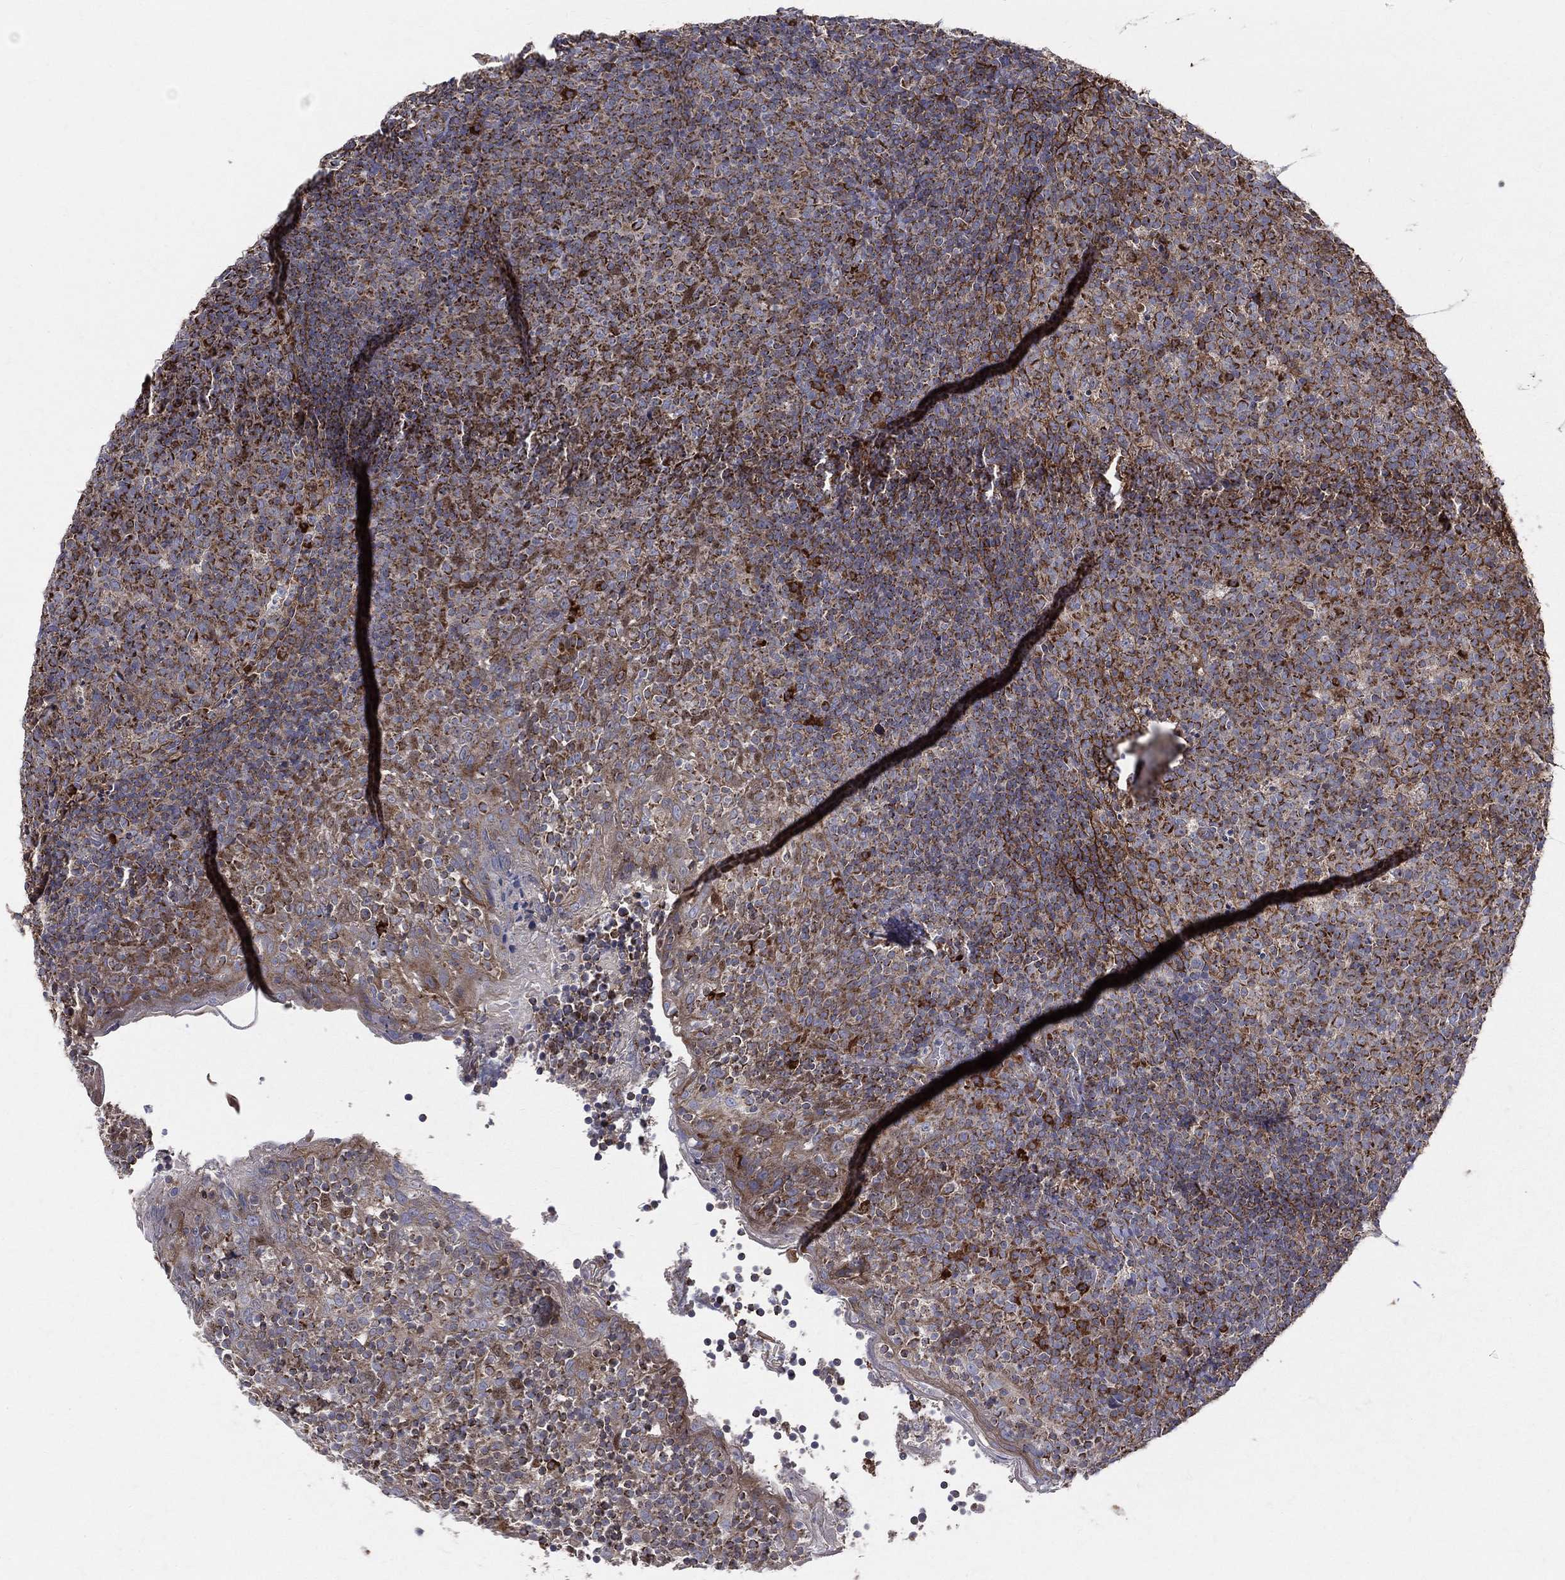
{"staining": {"intensity": "strong", "quantity": "25%-75%", "location": "cytoplasmic/membranous"}, "tissue": "tonsil", "cell_type": "Germinal center cells", "image_type": "normal", "snomed": [{"axis": "morphology", "description": "Normal tissue, NOS"}, {"axis": "topography", "description": "Tonsil"}], "caption": "Tonsil stained with DAB (3,3'-diaminobenzidine) immunohistochemistry reveals high levels of strong cytoplasmic/membranous expression in approximately 25%-75% of germinal center cells.", "gene": "MIX23", "patient": {"sex": "female", "age": 5}}